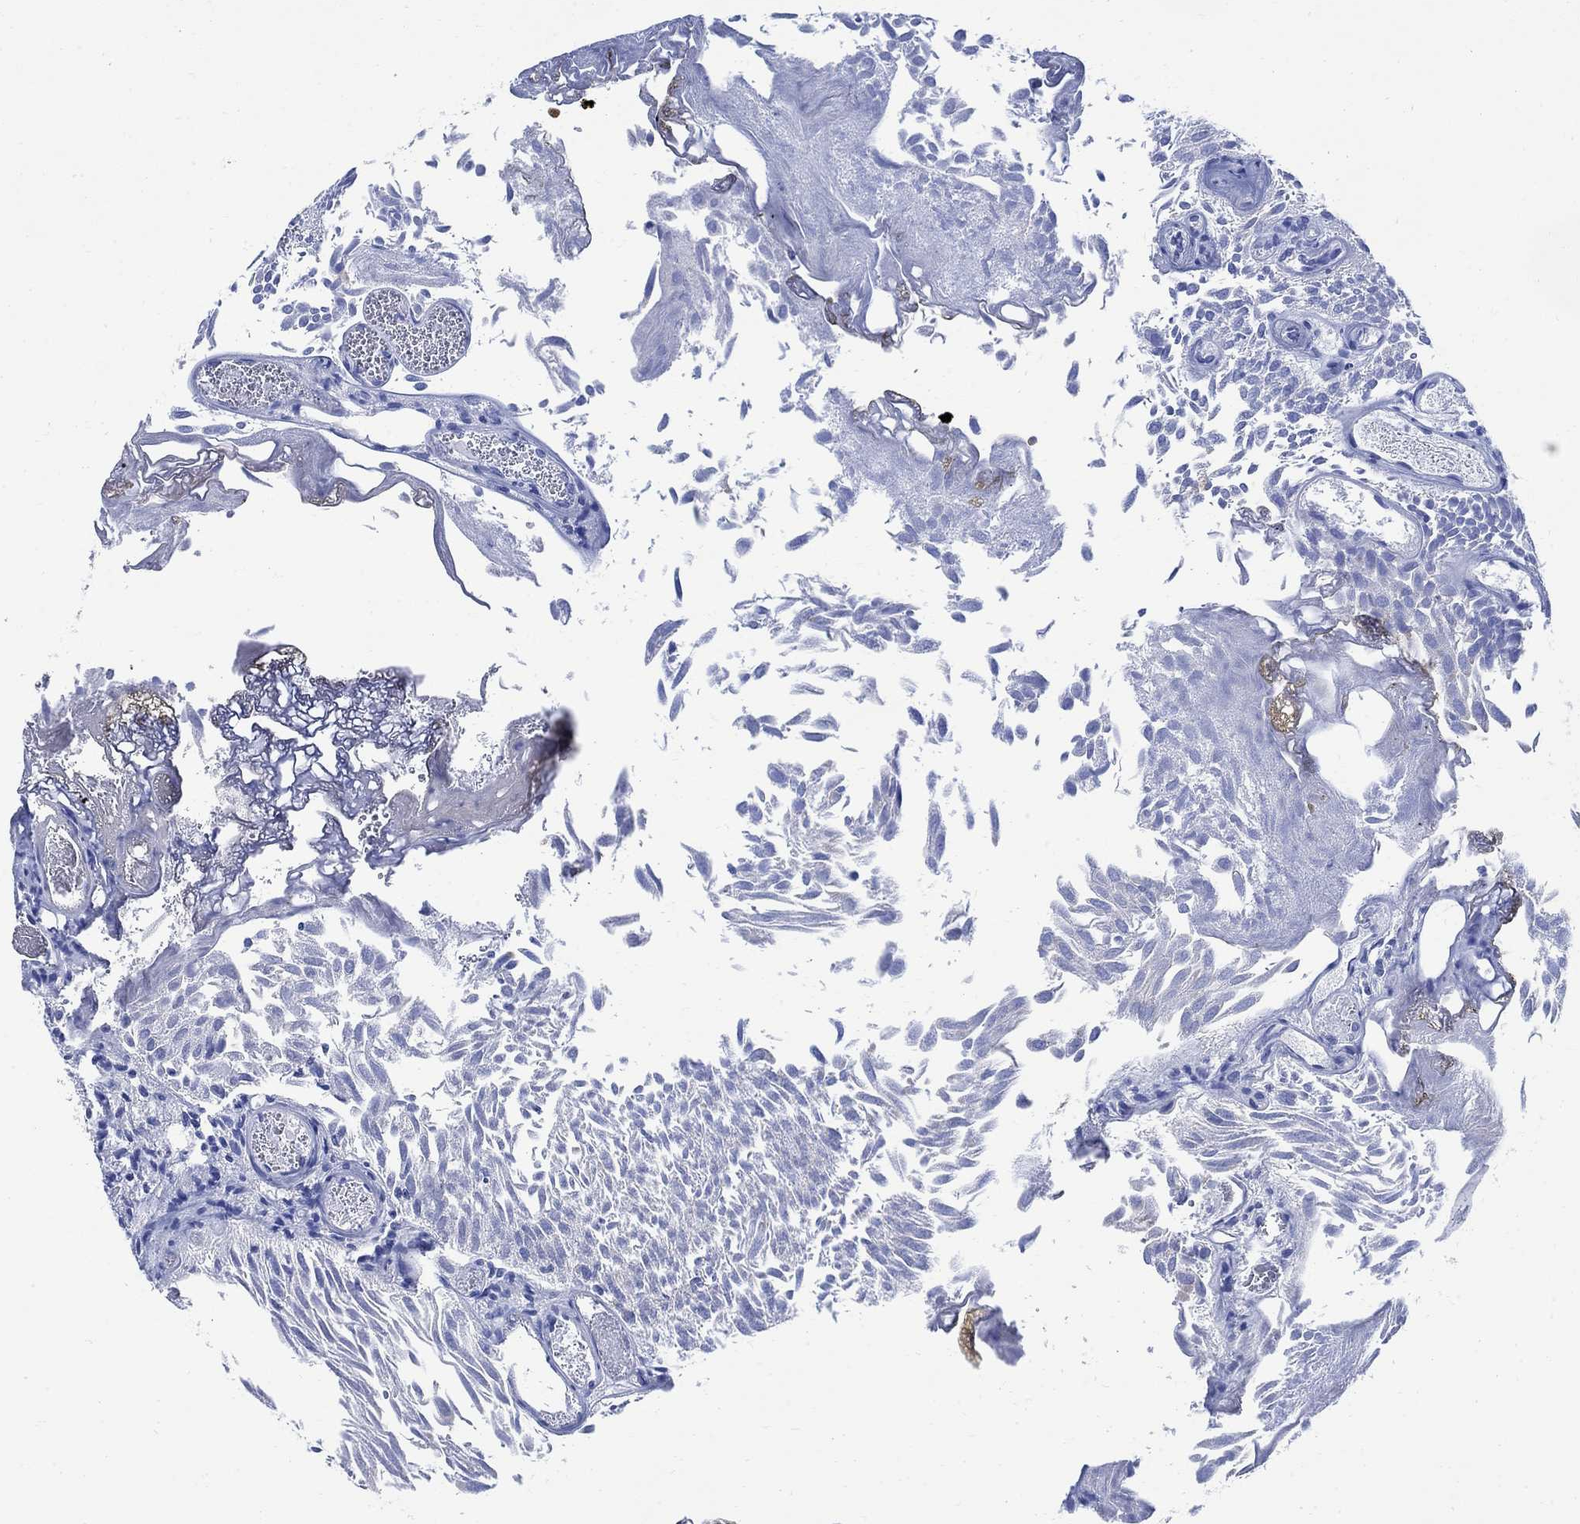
{"staining": {"intensity": "negative", "quantity": "none", "location": "none"}, "tissue": "urothelial cancer", "cell_type": "Tumor cells", "image_type": "cancer", "snomed": [{"axis": "morphology", "description": "Urothelial carcinoma, Low grade"}, {"axis": "topography", "description": "Urinary bladder"}], "caption": "DAB (3,3'-diaminobenzidine) immunohistochemical staining of human urothelial cancer exhibits no significant staining in tumor cells.", "gene": "CPLX2", "patient": {"sex": "male", "age": 52}}